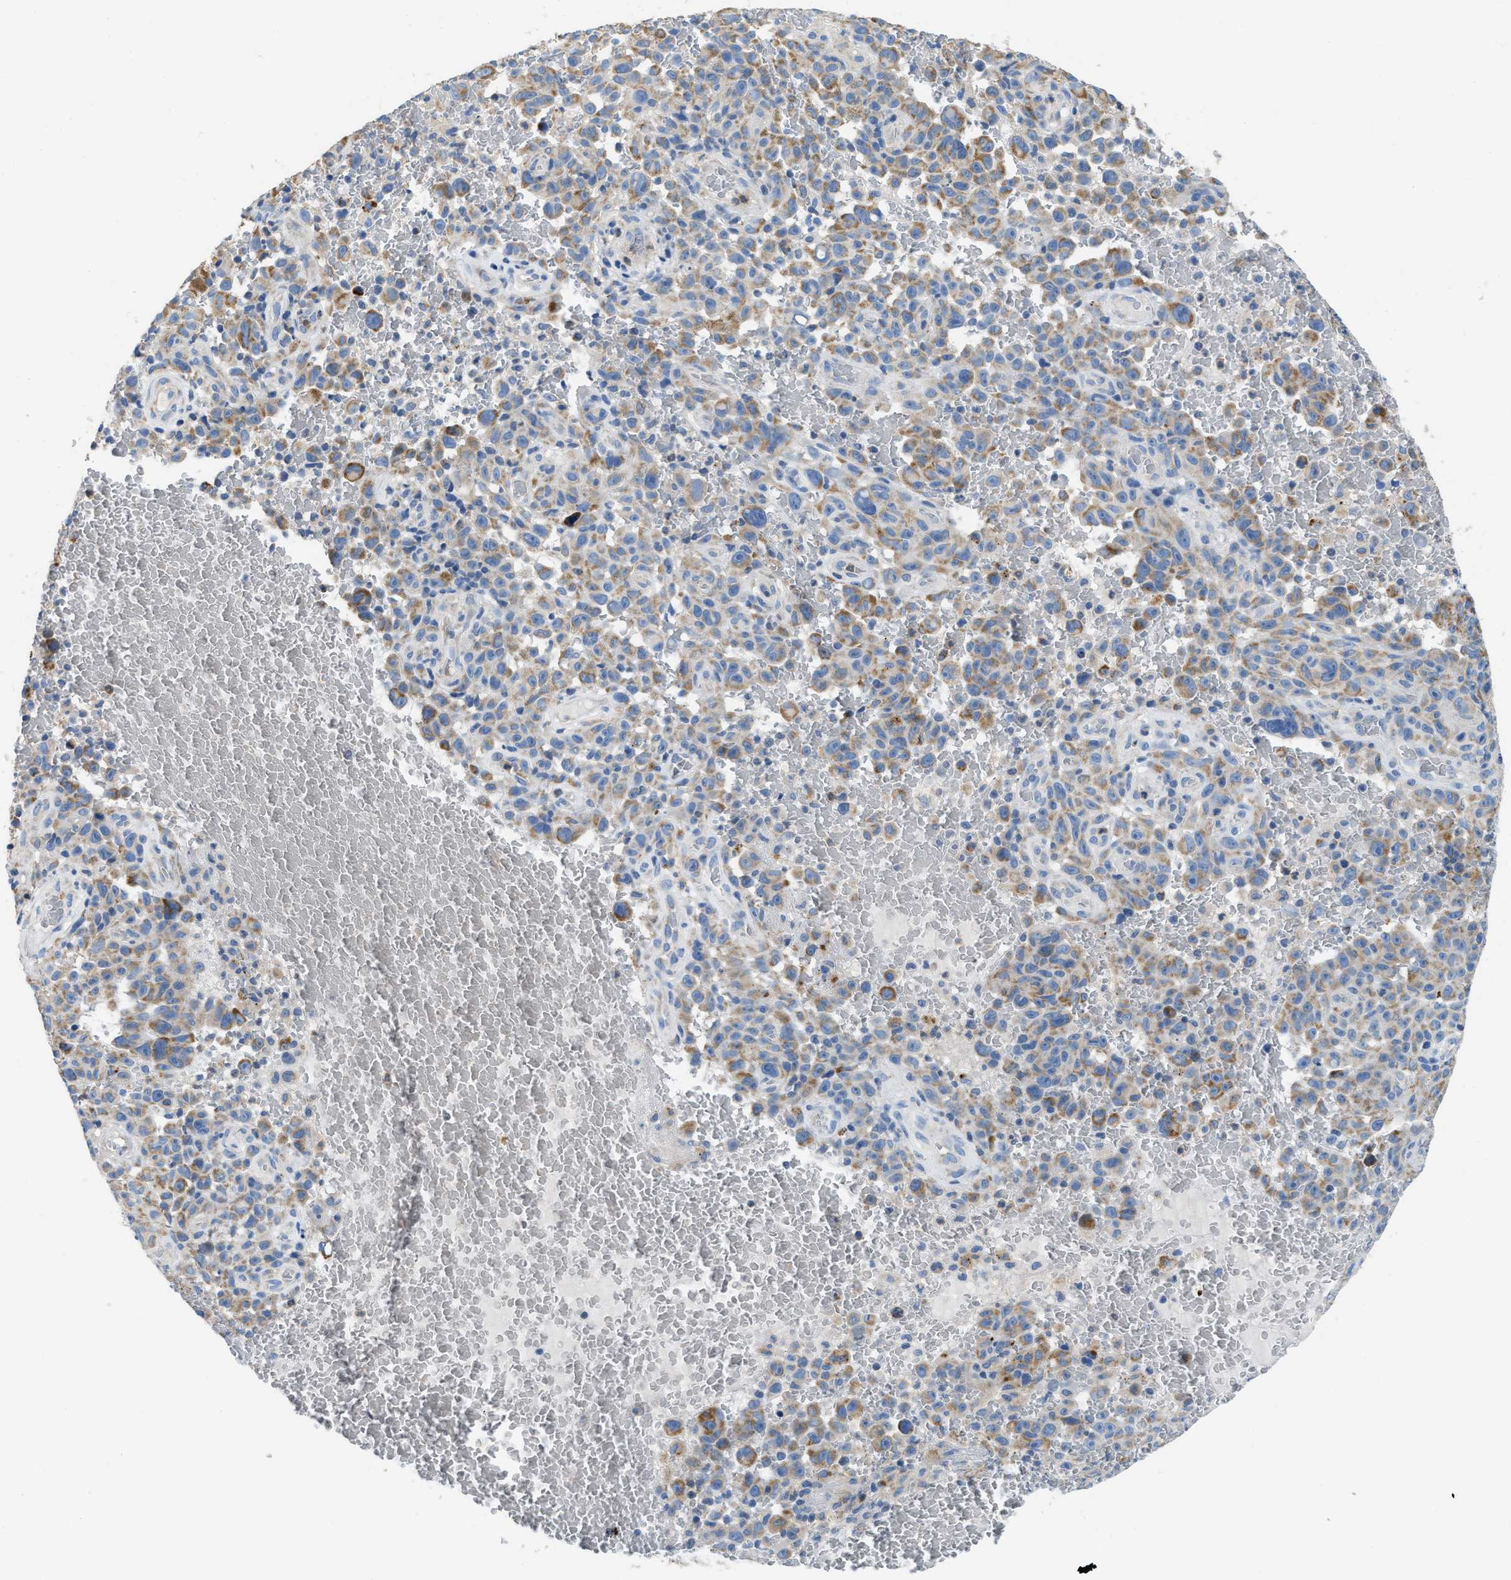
{"staining": {"intensity": "weak", "quantity": ">75%", "location": "cytoplasmic/membranous"}, "tissue": "melanoma", "cell_type": "Tumor cells", "image_type": "cancer", "snomed": [{"axis": "morphology", "description": "Malignant melanoma, NOS"}, {"axis": "topography", "description": "Skin"}], "caption": "Weak cytoplasmic/membranous positivity is identified in about >75% of tumor cells in melanoma. (DAB (3,3'-diaminobenzidine) = brown stain, brightfield microscopy at high magnification).", "gene": "SLC25A13", "patient": {"sex": "female", "age": 82}}